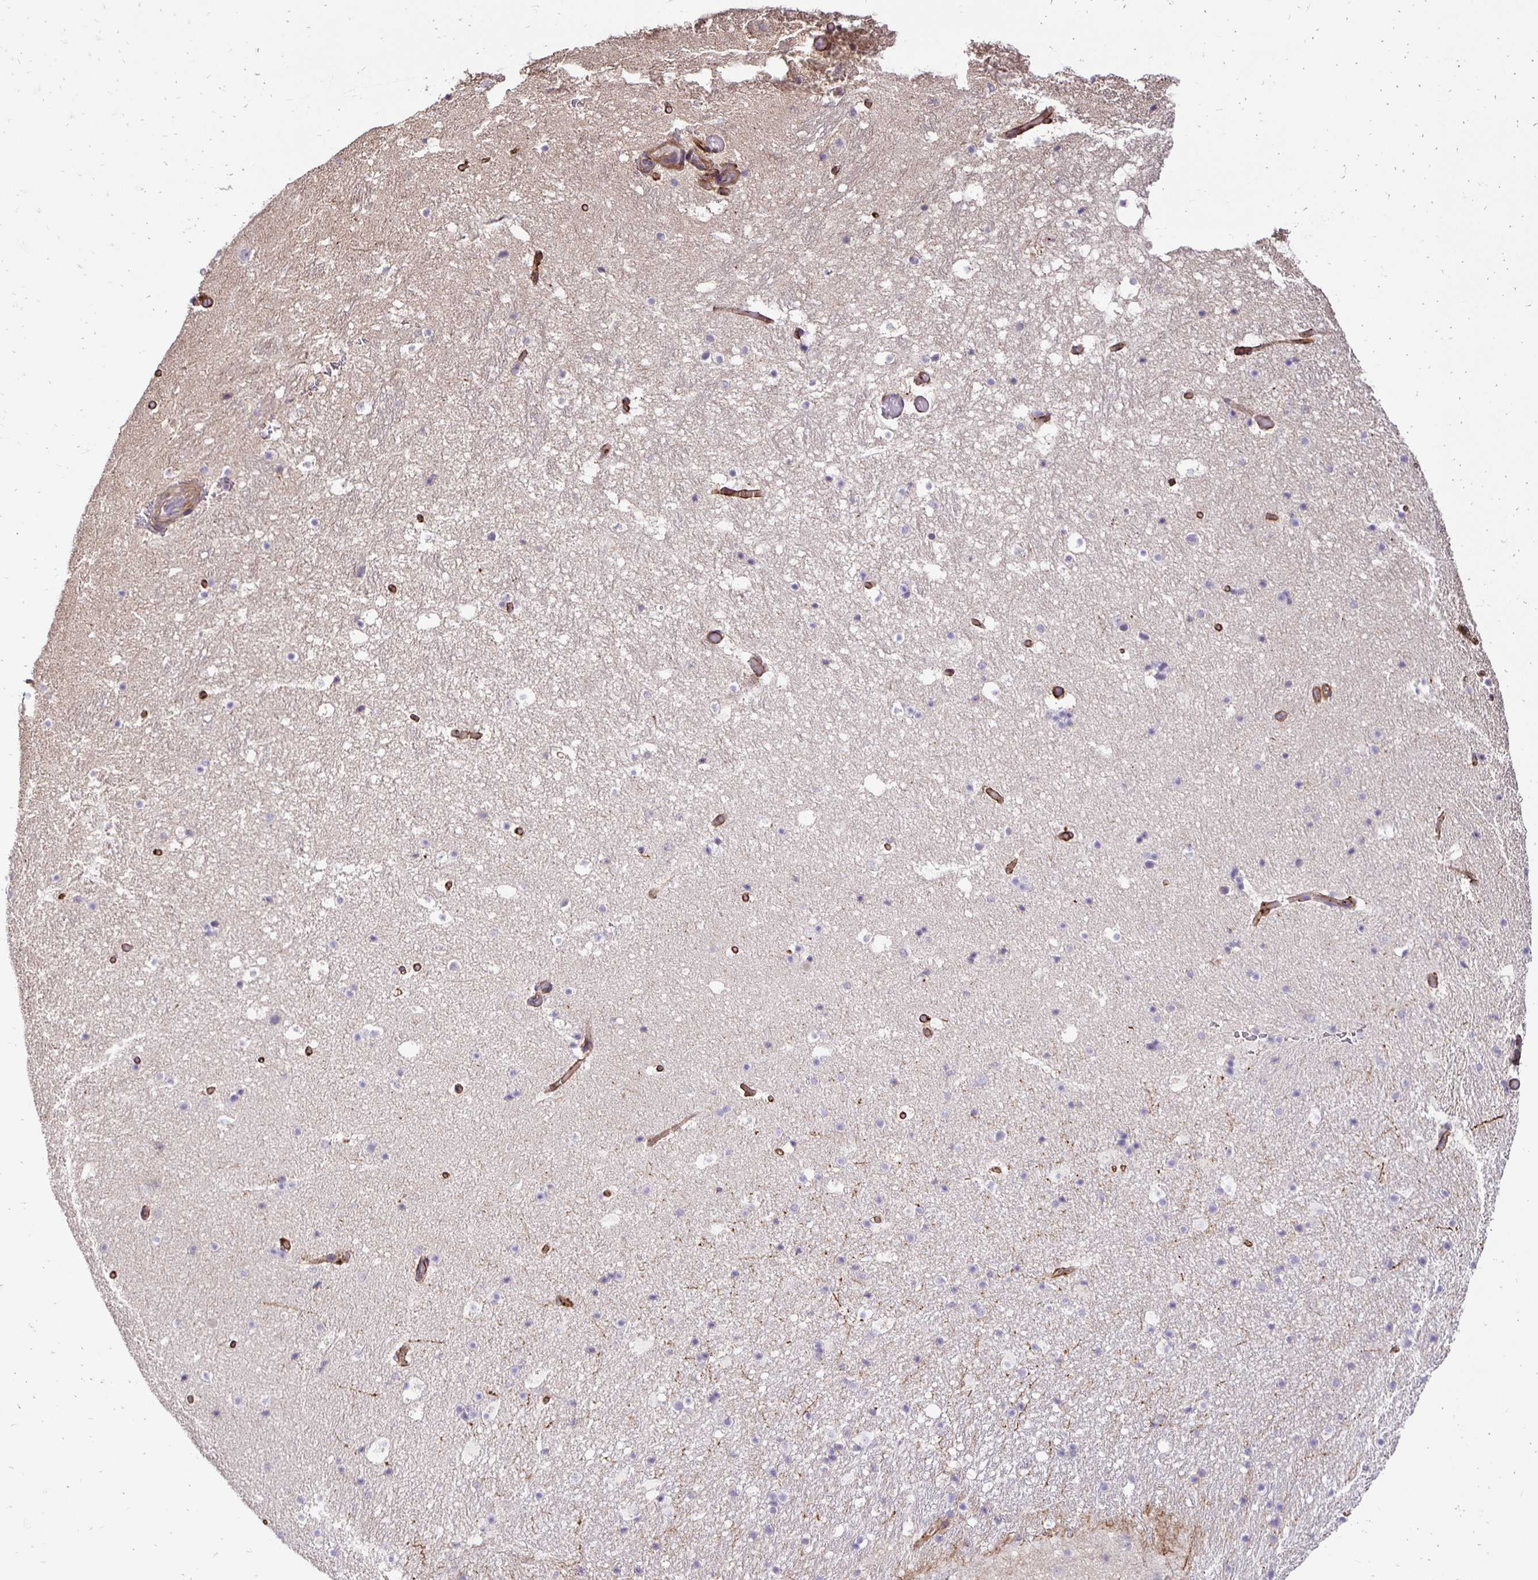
{"staining": {"intensity": "negative", "quantity": "none", "location": "none"}, "tissue": "hippocampus", "cell_type": "Glial cells", "image_type": "normal", "snomed": [{"axis": "morphology", "description": "Normal tissue, NOS"}, {"axis": "topography", "description": "Hippocampus"}], "caption": "Benign hippocampus was stained to show a protein in brown. There is no significant staining in glial cells.", "gene": "SLC9A1", "patient": {"sex": "male", "age": 26}}